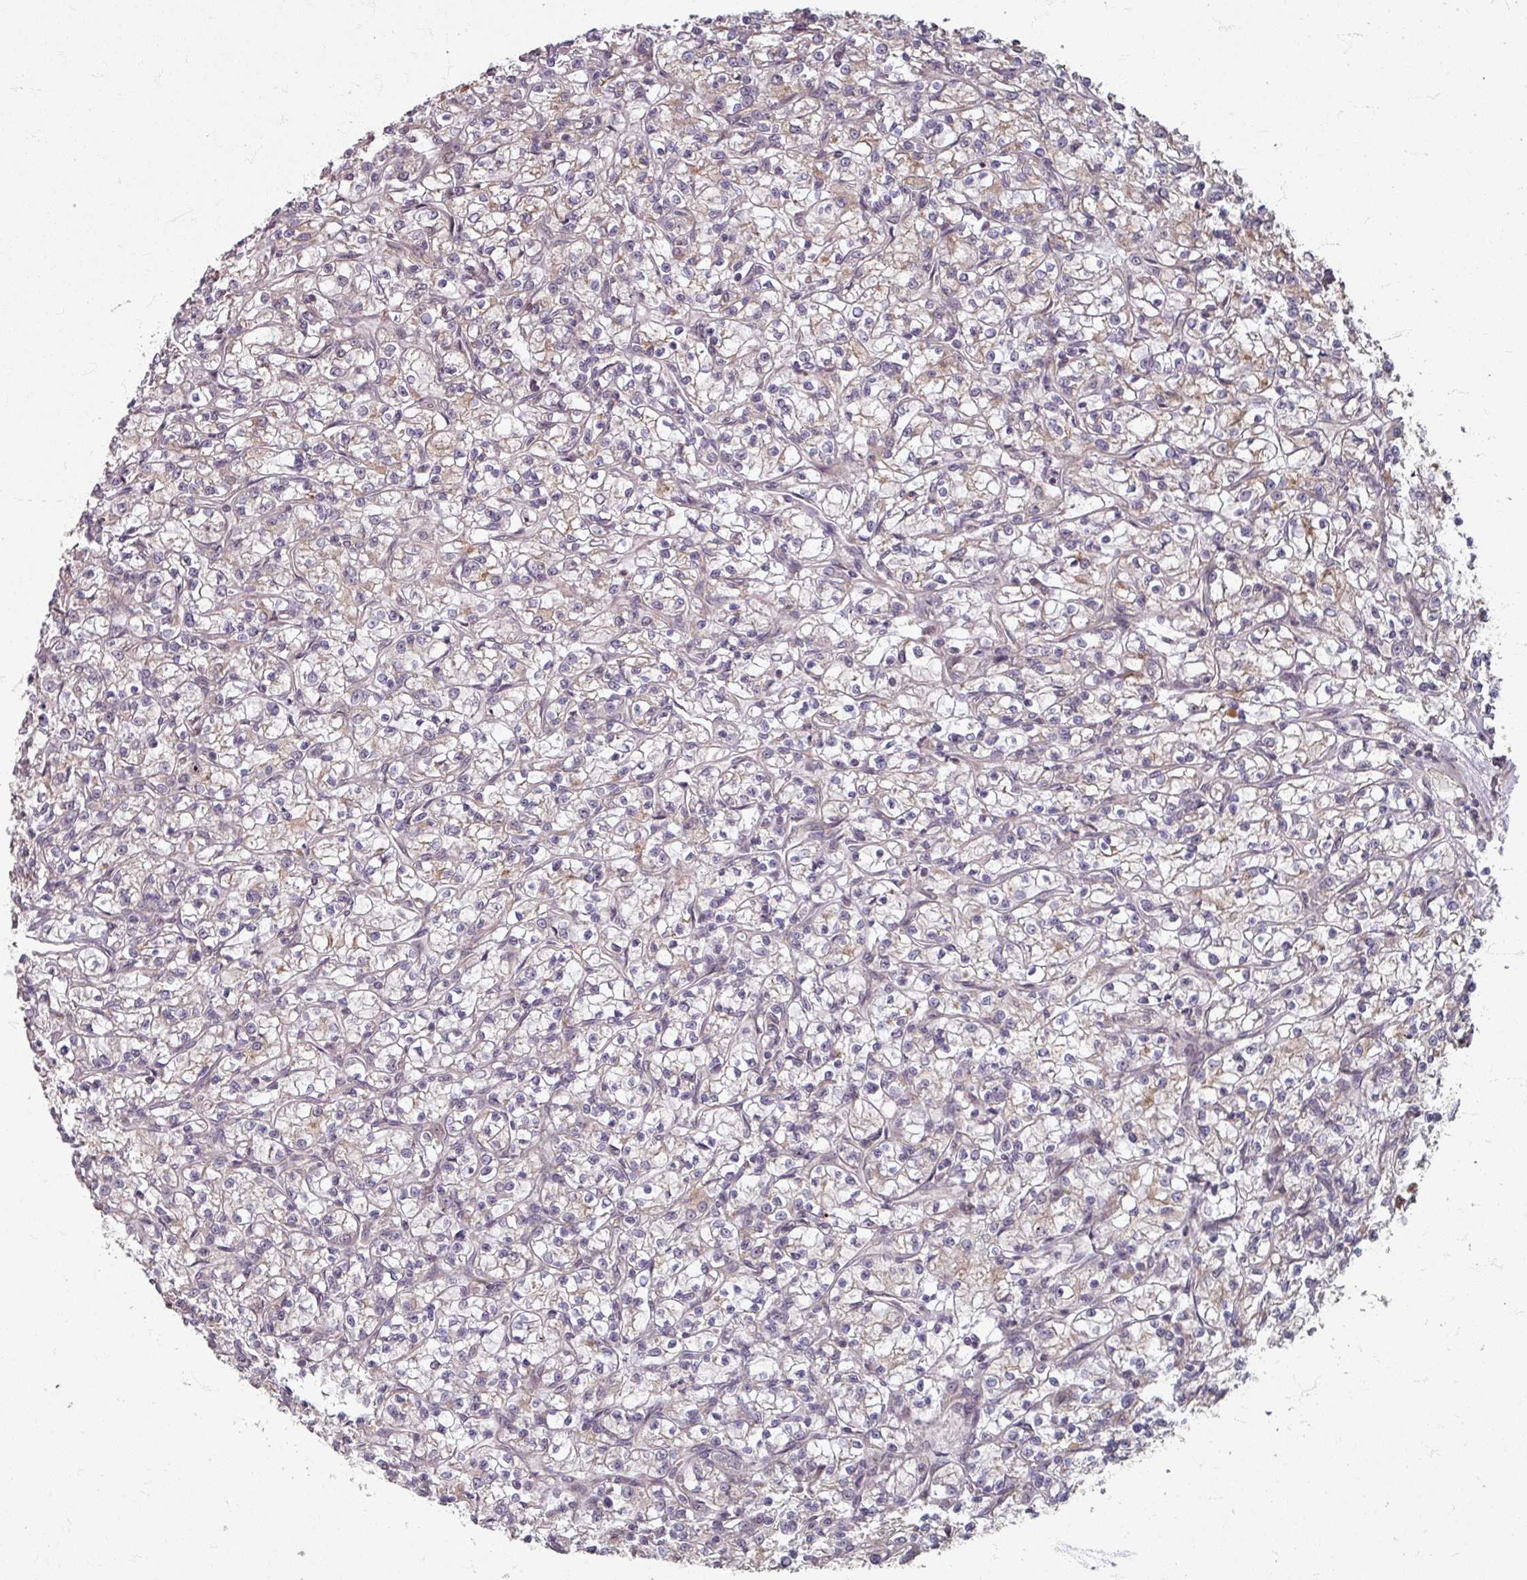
{"staining": {"intensity": "weak", "quantity": "25%-75%", "location": "cytoplasmic/membranous"}, "tissue": "renal cancer", "cell_type": "Tumor cells", "image_type": "cancer", "snomed": [{"axis": "morphology", "description": "Adenocarcinoma, NOS"}, {"axis": "topography", "description": "Kidney"}], "caption": "An immunohistochemistry (IHC) histopathology image of tumor tissue is shown. Protein staining in brown highlights weak cytoplasmic/membranous positivity in renal adenocarcinoma within tumor cells.", "gene": "STAM", "patient": {"sex": "female", "age": 59}}